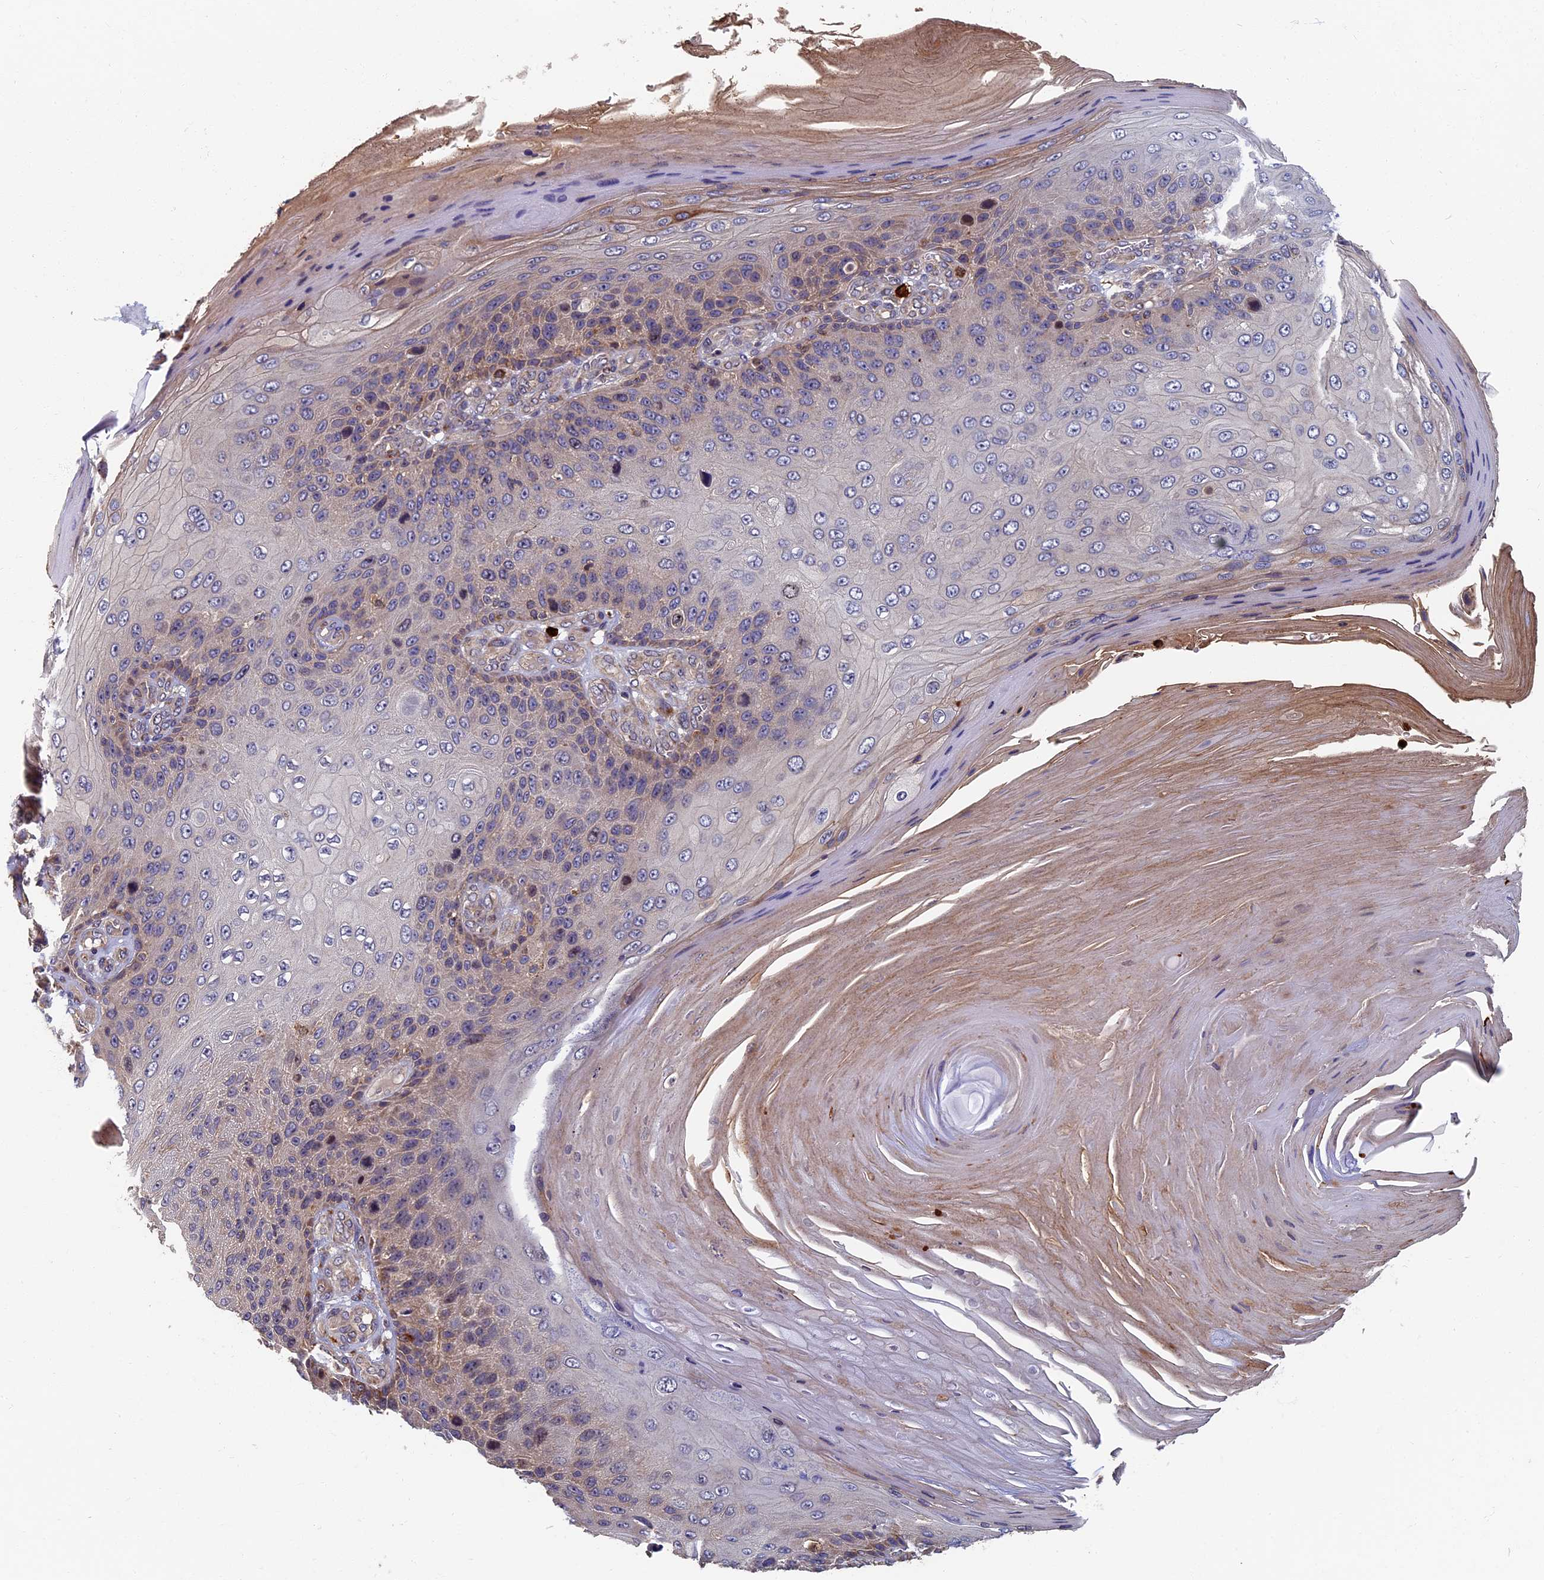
{"staining": {"intensity": "weak", "quantity": "25%-75%", "location": "cytoplasmic/membranous"}, "tissue": "skin cancer", "cell_type": "Tumor cells", "image_type": "cancer", "snomed": [{"axis": "morphology", "description": "Squamous cell carcinoma, NOS"}, {"axis": "topography", "description": "Skin"}], "caption": "Approximately 25%-75% of tumor cells in skin cancer show weak cytoplasmic/membranous protein expression as visualized by brown immunohistochemical staining.", "gene": "TNK2", "patient": {"sex": "female", "age": 88}}